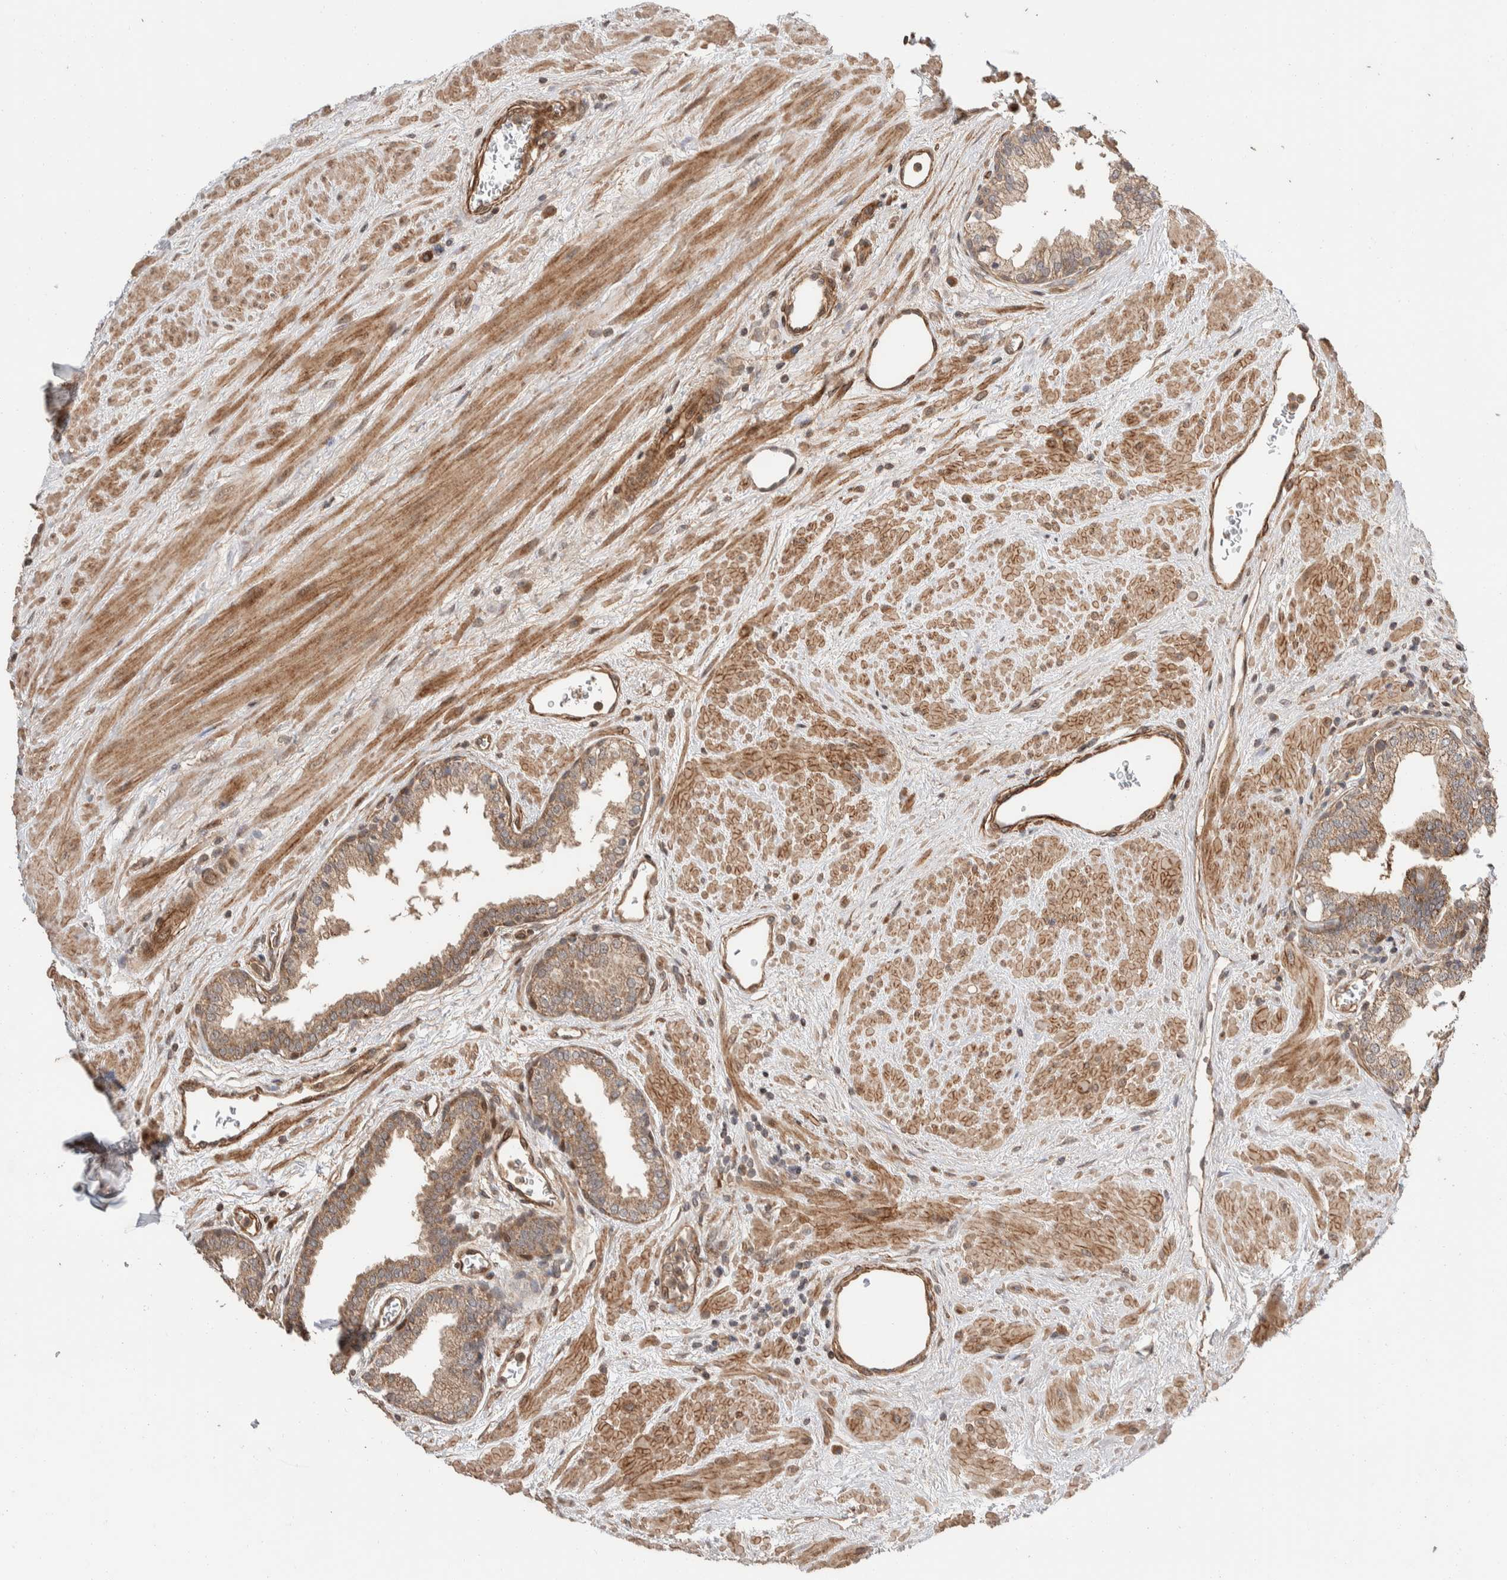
{"staining": {"intensity": "weak", "quantity": ">75%", "location": "cytoplasmic/membranous"}, "tissue": "prostate", "cell_type": "Glandular cells", "image_type": "normal", "snomed": [{"axis": "morphology", "description": "Normal tissue, NOS"}, {"axis": "topography", "description": "Prostate"}], "caption": "Immunohistochemical staining of unremarkable human prostate exhibits weak cytoplasmic/membranous protein staining in approximately >75% of glandular cells.", "gene": "ERC1", "patient": {"sex": "male", "age": 51}}